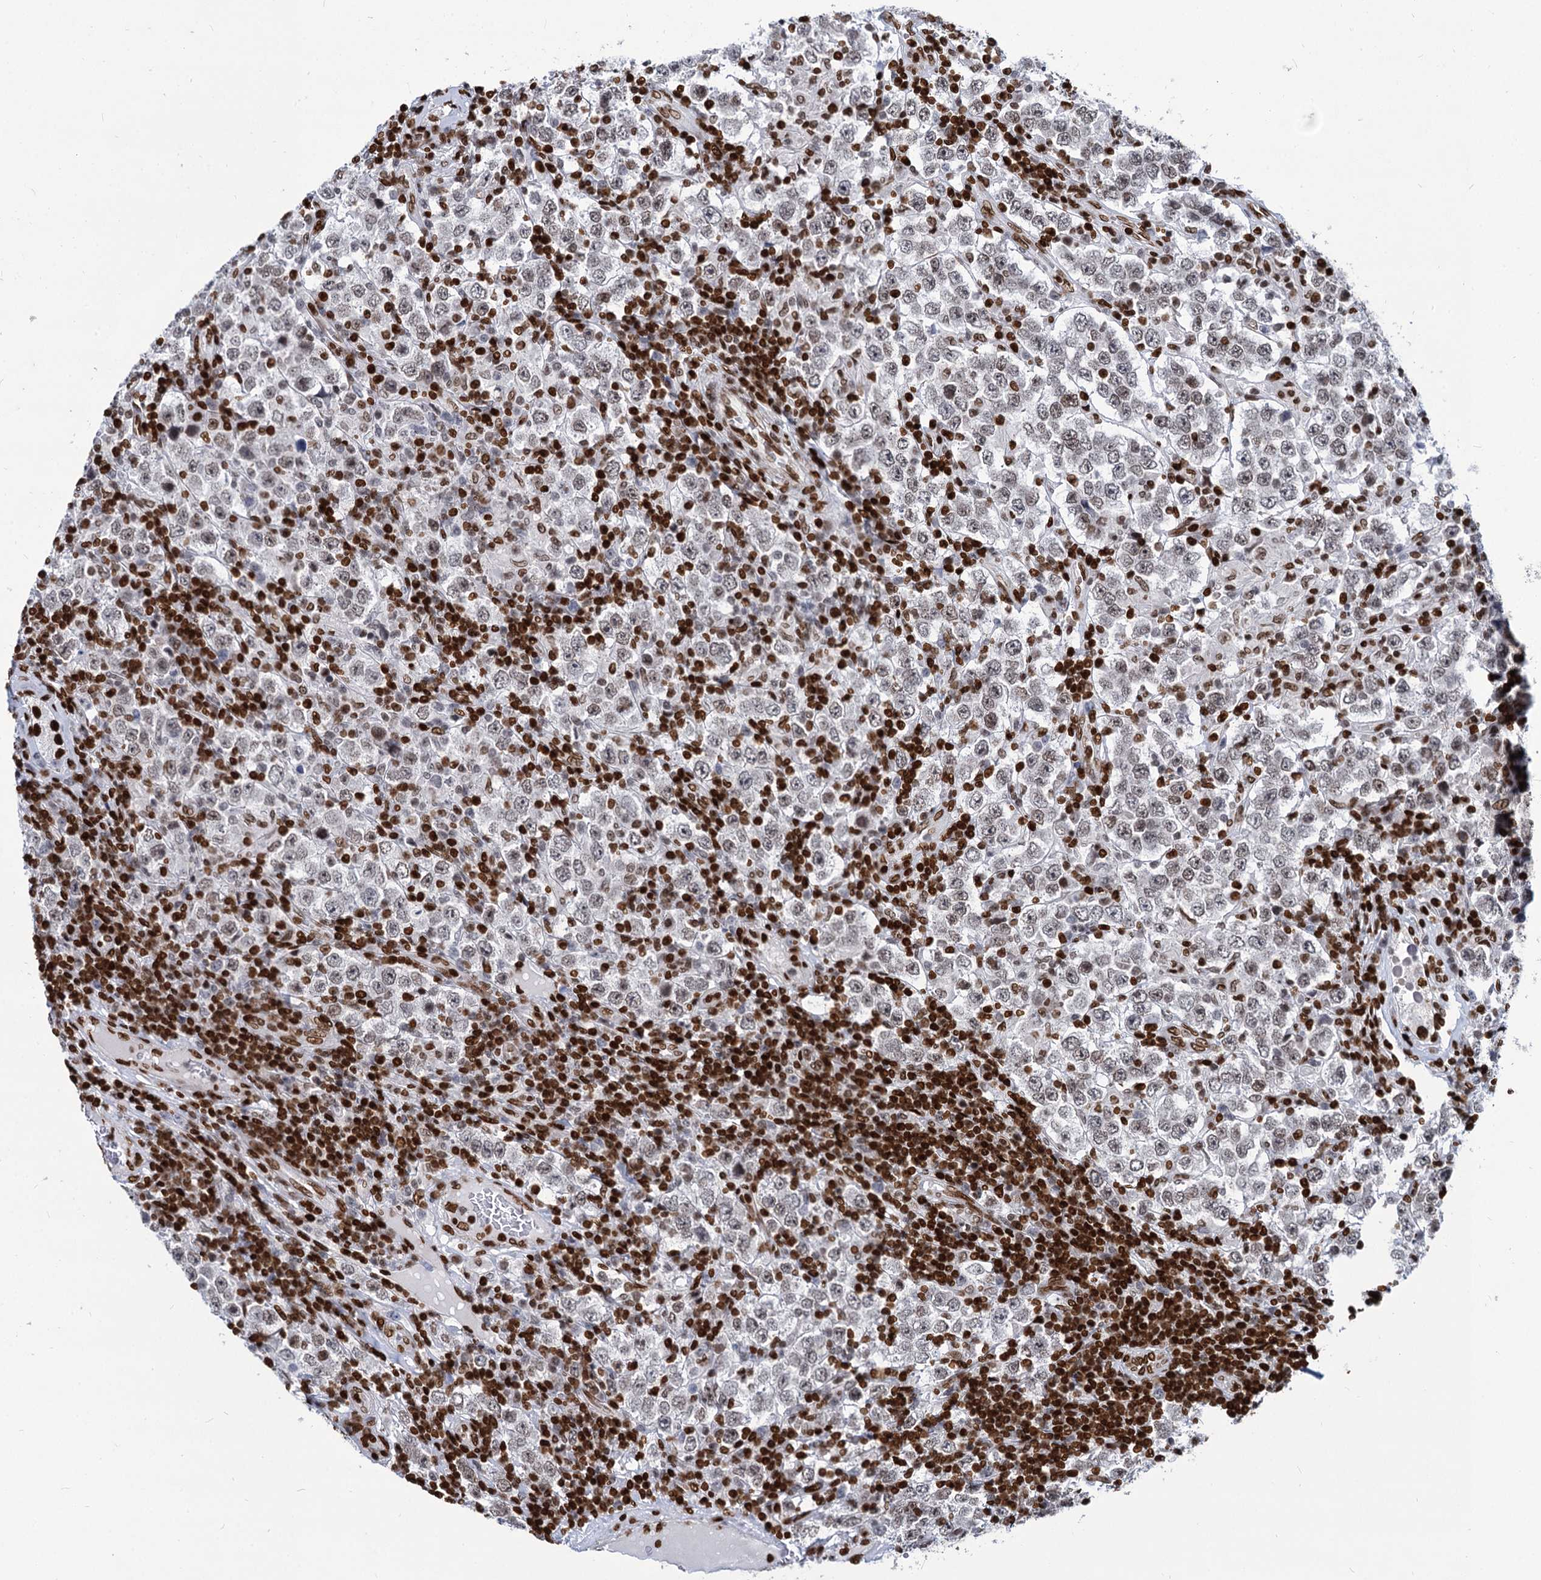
{"staining": {"intensity": "moderate", "quantity": ">75%", "location": "nuclear"}, "tissue": "testis cancer", "cell_type": "Tumor cells", "image_type": "cancer", "snomed": [{"axis": "morphology", "description": "Normal tissue, NOS"}, {"axis": "morphology", "description": "Urothelial carcinoma, High grade"}, {"axis": "morphology", "description": "Seminoma, NOS"}, {"axis": "morphology", "description": "Carcinoma, Embryonal, NOS"}, {"axis": "topography", "description": "Urinary bladder"}, {"axis": "topography", "description": "Testis"}], "caption": "Brown immunohistochemical staining in high-grade urothelial carcinoma (testis) demonstrates moderate nuclear staining in approximately >75% of tumor cells. The staining was performed using DAB, with brown indicating positive protein expression. Nuclei are stained blue with hematoxylin.", "gene": "MECP2", "patient": {"sex": "male", "age": 41}}